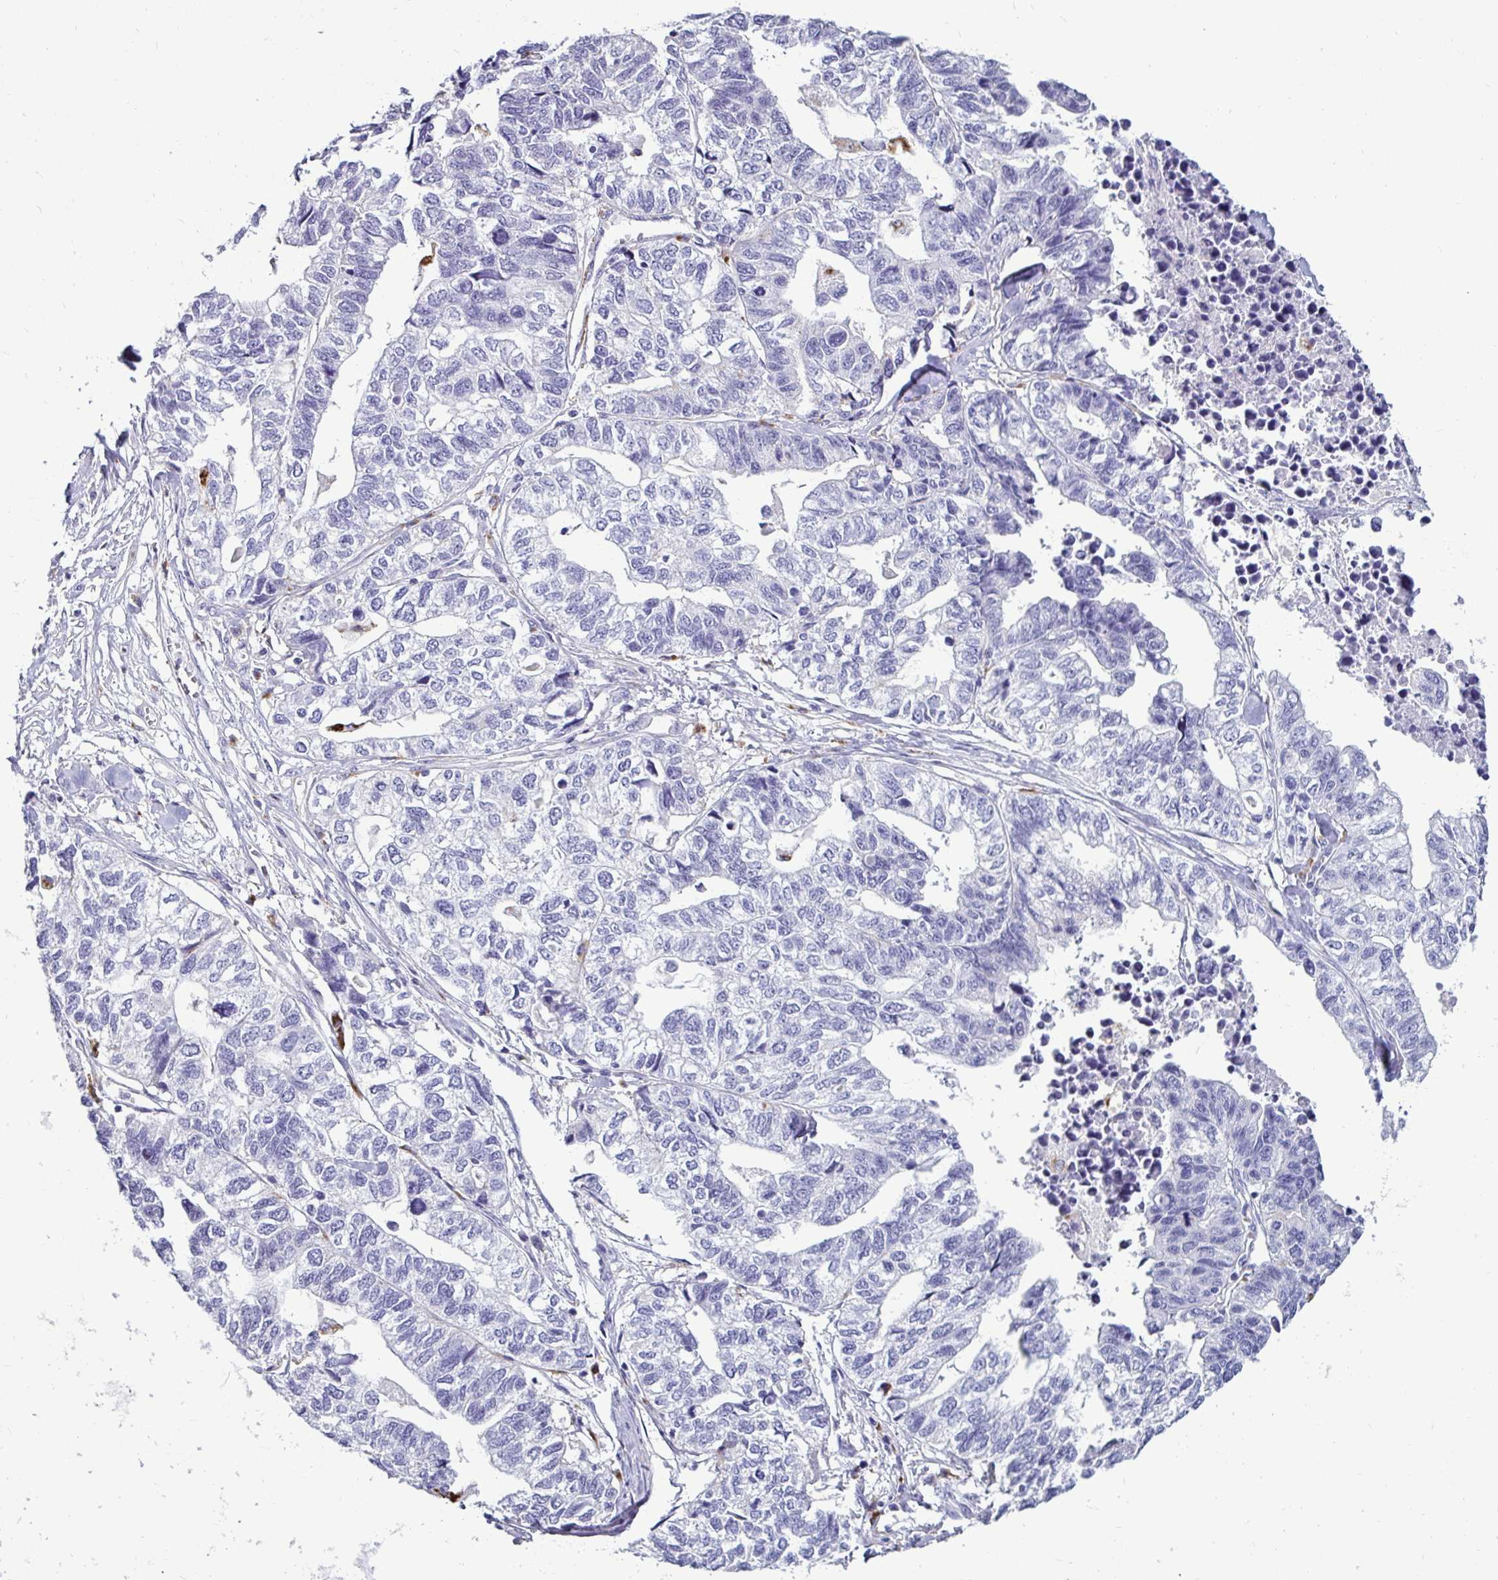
{"staining": {"intensity": "negative", "quantity": "none", "location": "none"}, "tissue": "stomach cancer", "cell_type": "Tumor cells", "image_type": "cancer", "snomed": [{"axis": "morphology", "description": "Adenocarcinoma, NOS"}, {"axis": "topography", "description": "Stomach, upper"}], "caption": "High magnification brightfield microscopy of stomach cancer (adenocarcinoma) stained with DAB (3,3'-diaminobenzidine) (brown) and counterstained with hematoxylin (blue): tumor cells show no significant expression.", "gene": "CTSZ", "patient": {"sex": "female", "age": 67}}